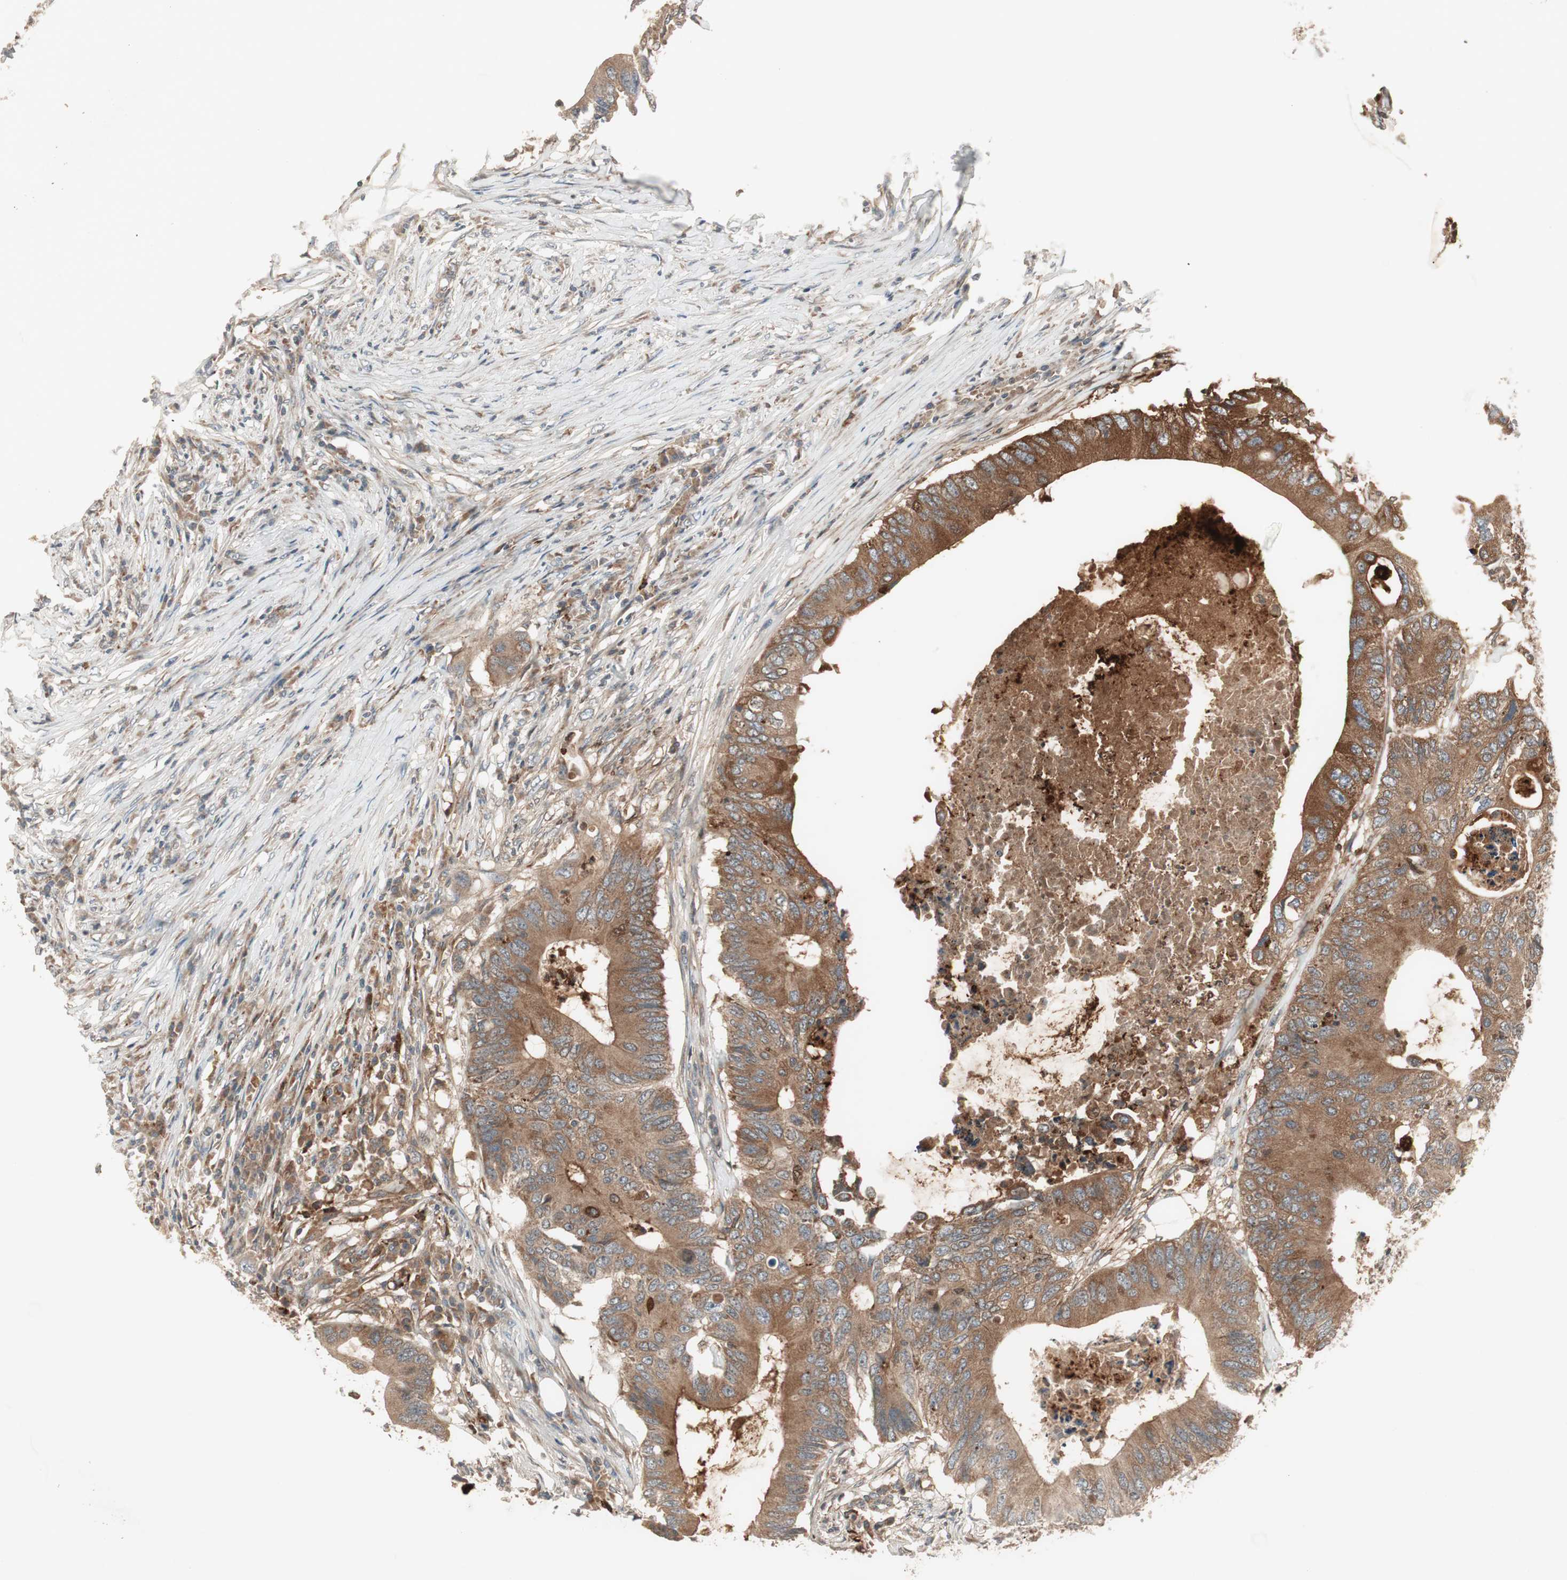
{"staining": {"intensity": "moderate", "quantity": ">75%", "location": "cytoplasmic/membranous"}, "tissue": "colorectal cancer", "cell_type": "Tumor cells", "image_type": "cancer", "snomed": [{"axis": "morphology", "description": "Adenocarcinoma, NOS"}, {"axis": "topography", "description": "Colon"}], "caption": "Immunohistochemical staining of colorectal cancer (adenocarcinoma) exhibits moderate cytoplasmic/membranous protein expression in approximately >75% of tumor cells. Using DAB (3,3'-diaminobenzidine) (brown) and hematoxylin (blue) stains, captured at high magnification using brightfield microscopy.", "gene": "SFRP1", "patient": {"sex": "male", "age": 71}}